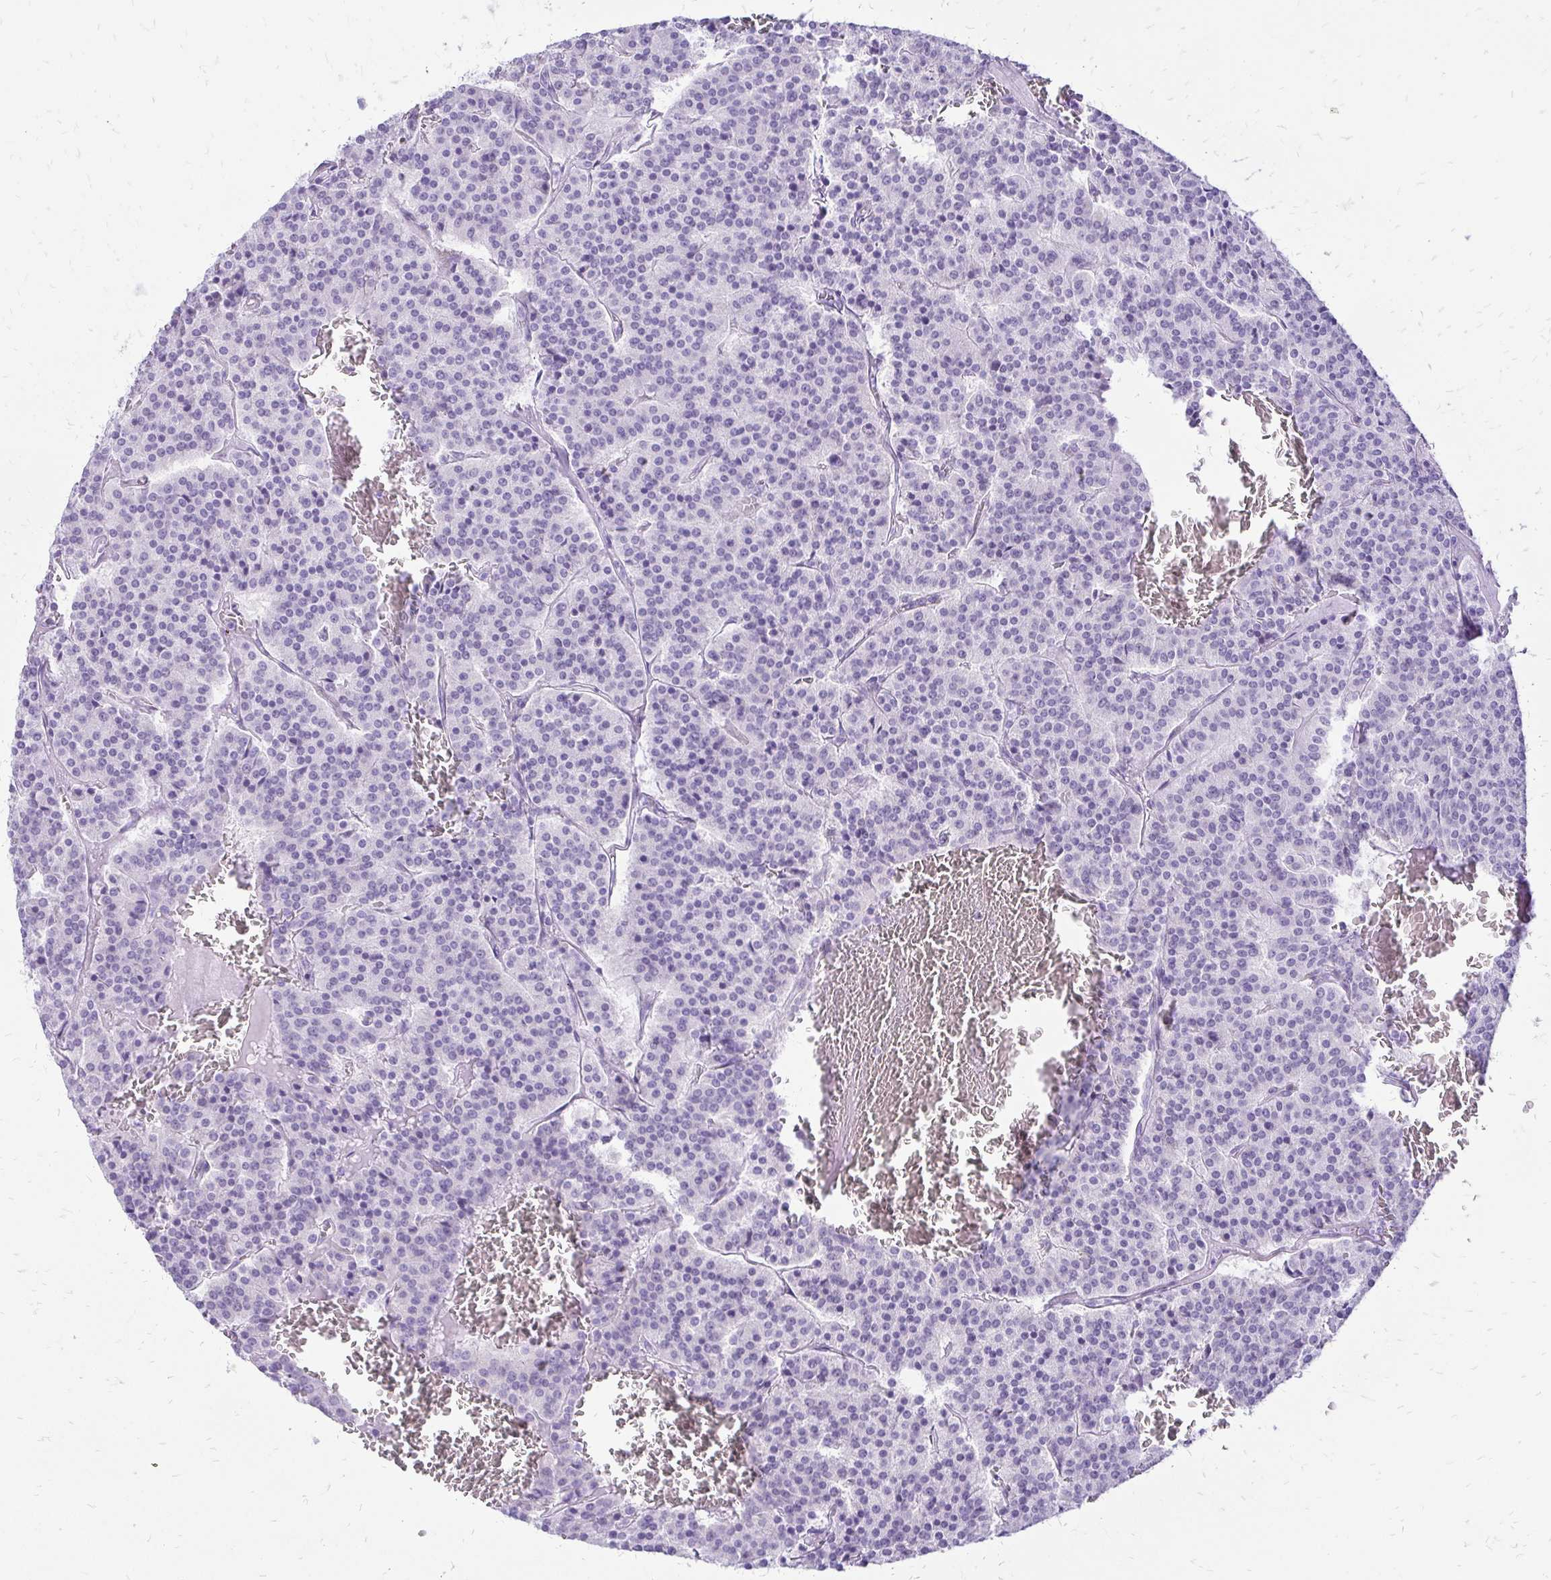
{"staining": {"intensity": "negative", "quantity": "none", "location": "none"}, "tissue": "carcinoid", "cell_type": "Tumor cells", "image_type": "cancer", "snomed": [{"axis": "morphology", "description": "Carcinoid, malignant, NOS"}, {"axis": "topography", "description": "Lung"}], "caption": "Tumor cells show no significant protein expression in malignant carcinoid.", "gene": "SLC32A1", "patient": {"sex": "male", "age": 70}}